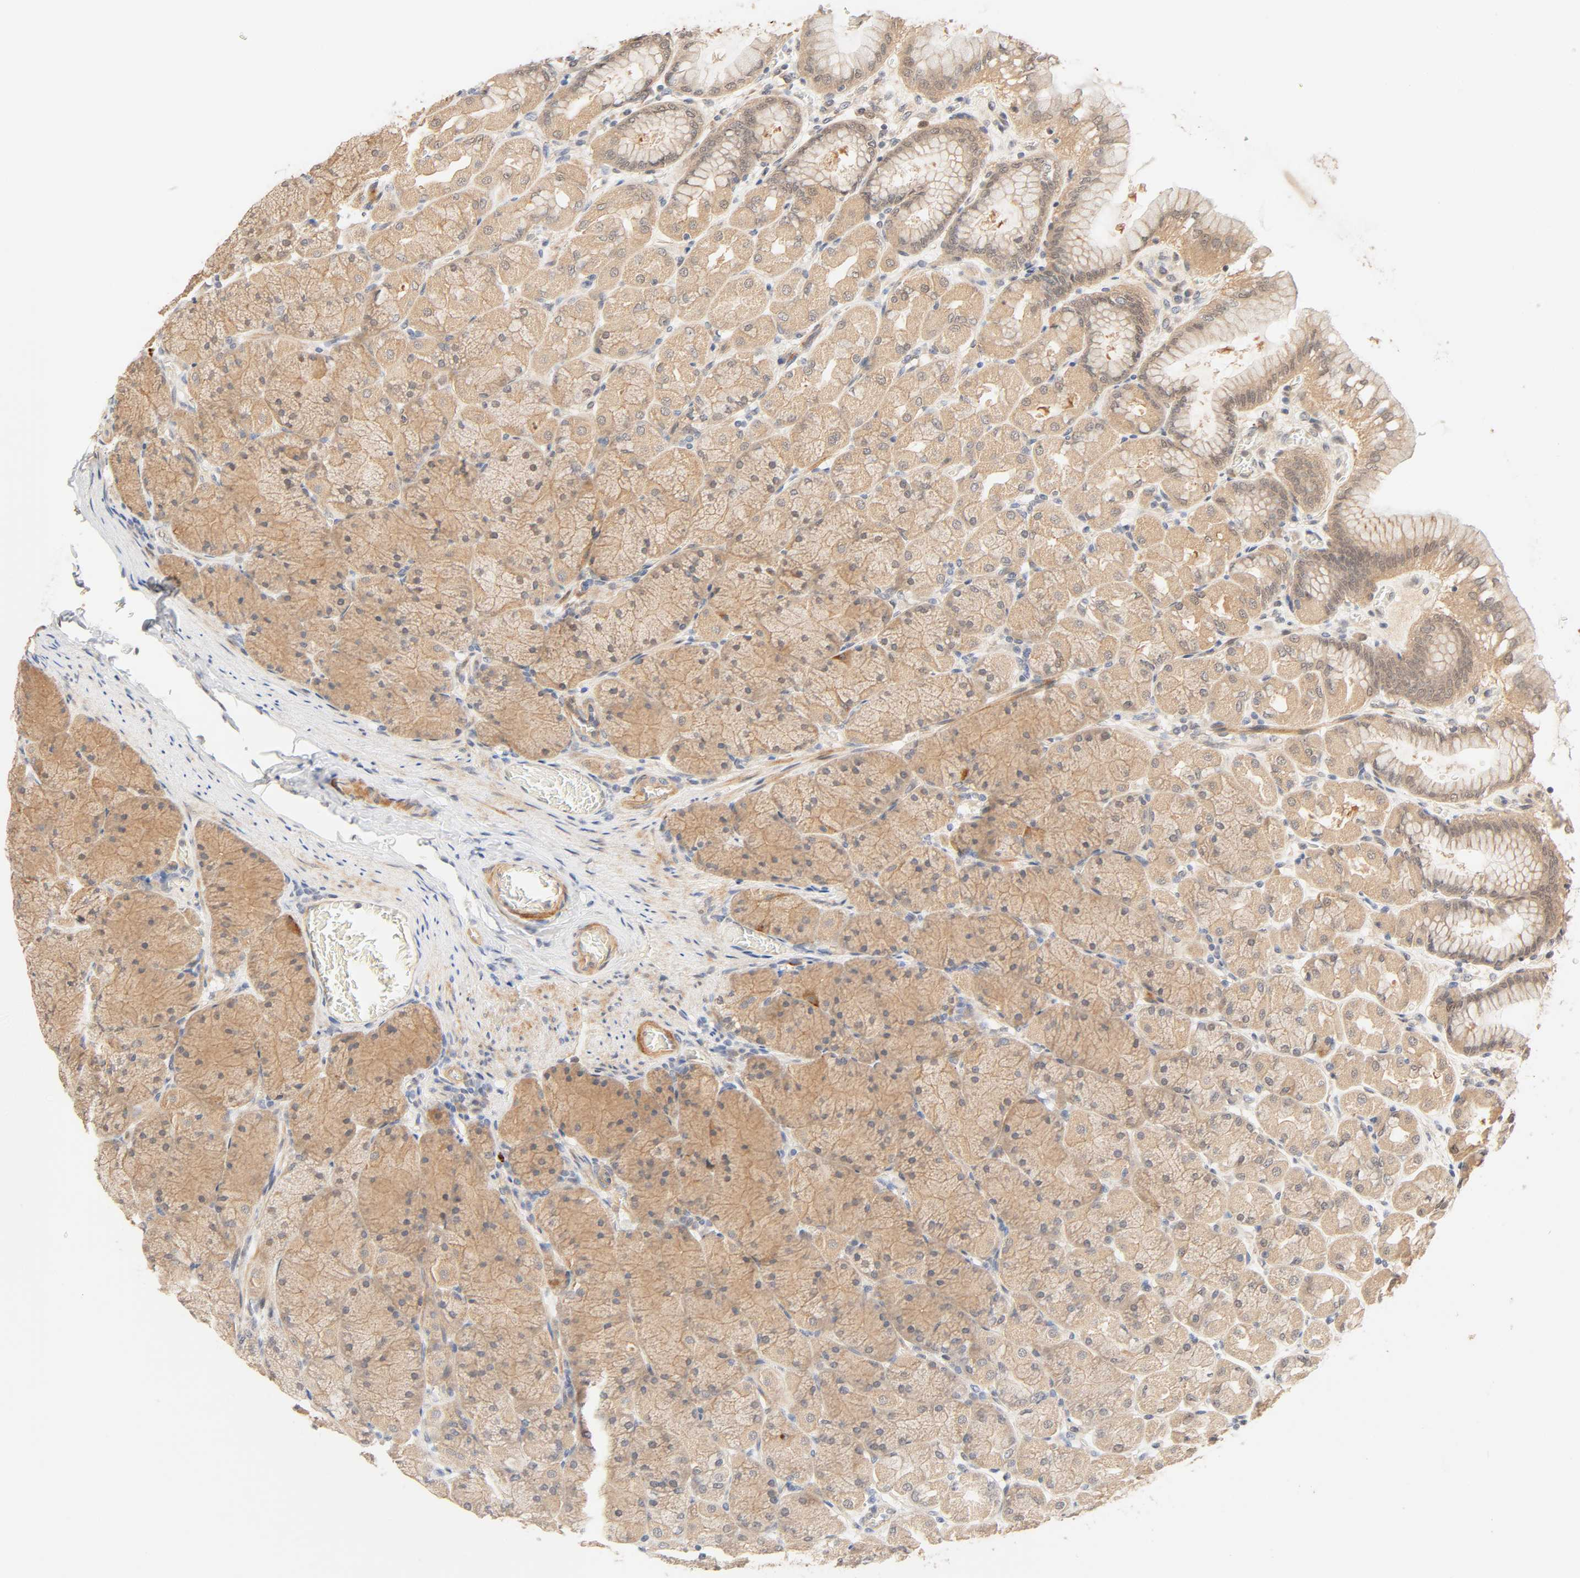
{"staining": {"intensity": "moderate", "quantity": ">75%", "location": "cytoplasmic/membranous"}, "tissue": "stomach", "cell_type": "Glandular cells", "image_type": "normal", "snomed": [{"axis": "morphology", "description": "Normal tissue, NOS"}, {"axis": "topography", "description": "Stomach, upper"}], "caption": "Immunohistochemical staining of normal stomach reveals medium levels of moderate cytoplasmic/membranous positivity in about >75% of glandular cells. (DAB (3,3'-diaminobenzidine) = brown stain, brightfield microscopy at high magnification).", "gene": "CACNA1G", "patient": {"sex": "female", "age": 56}}